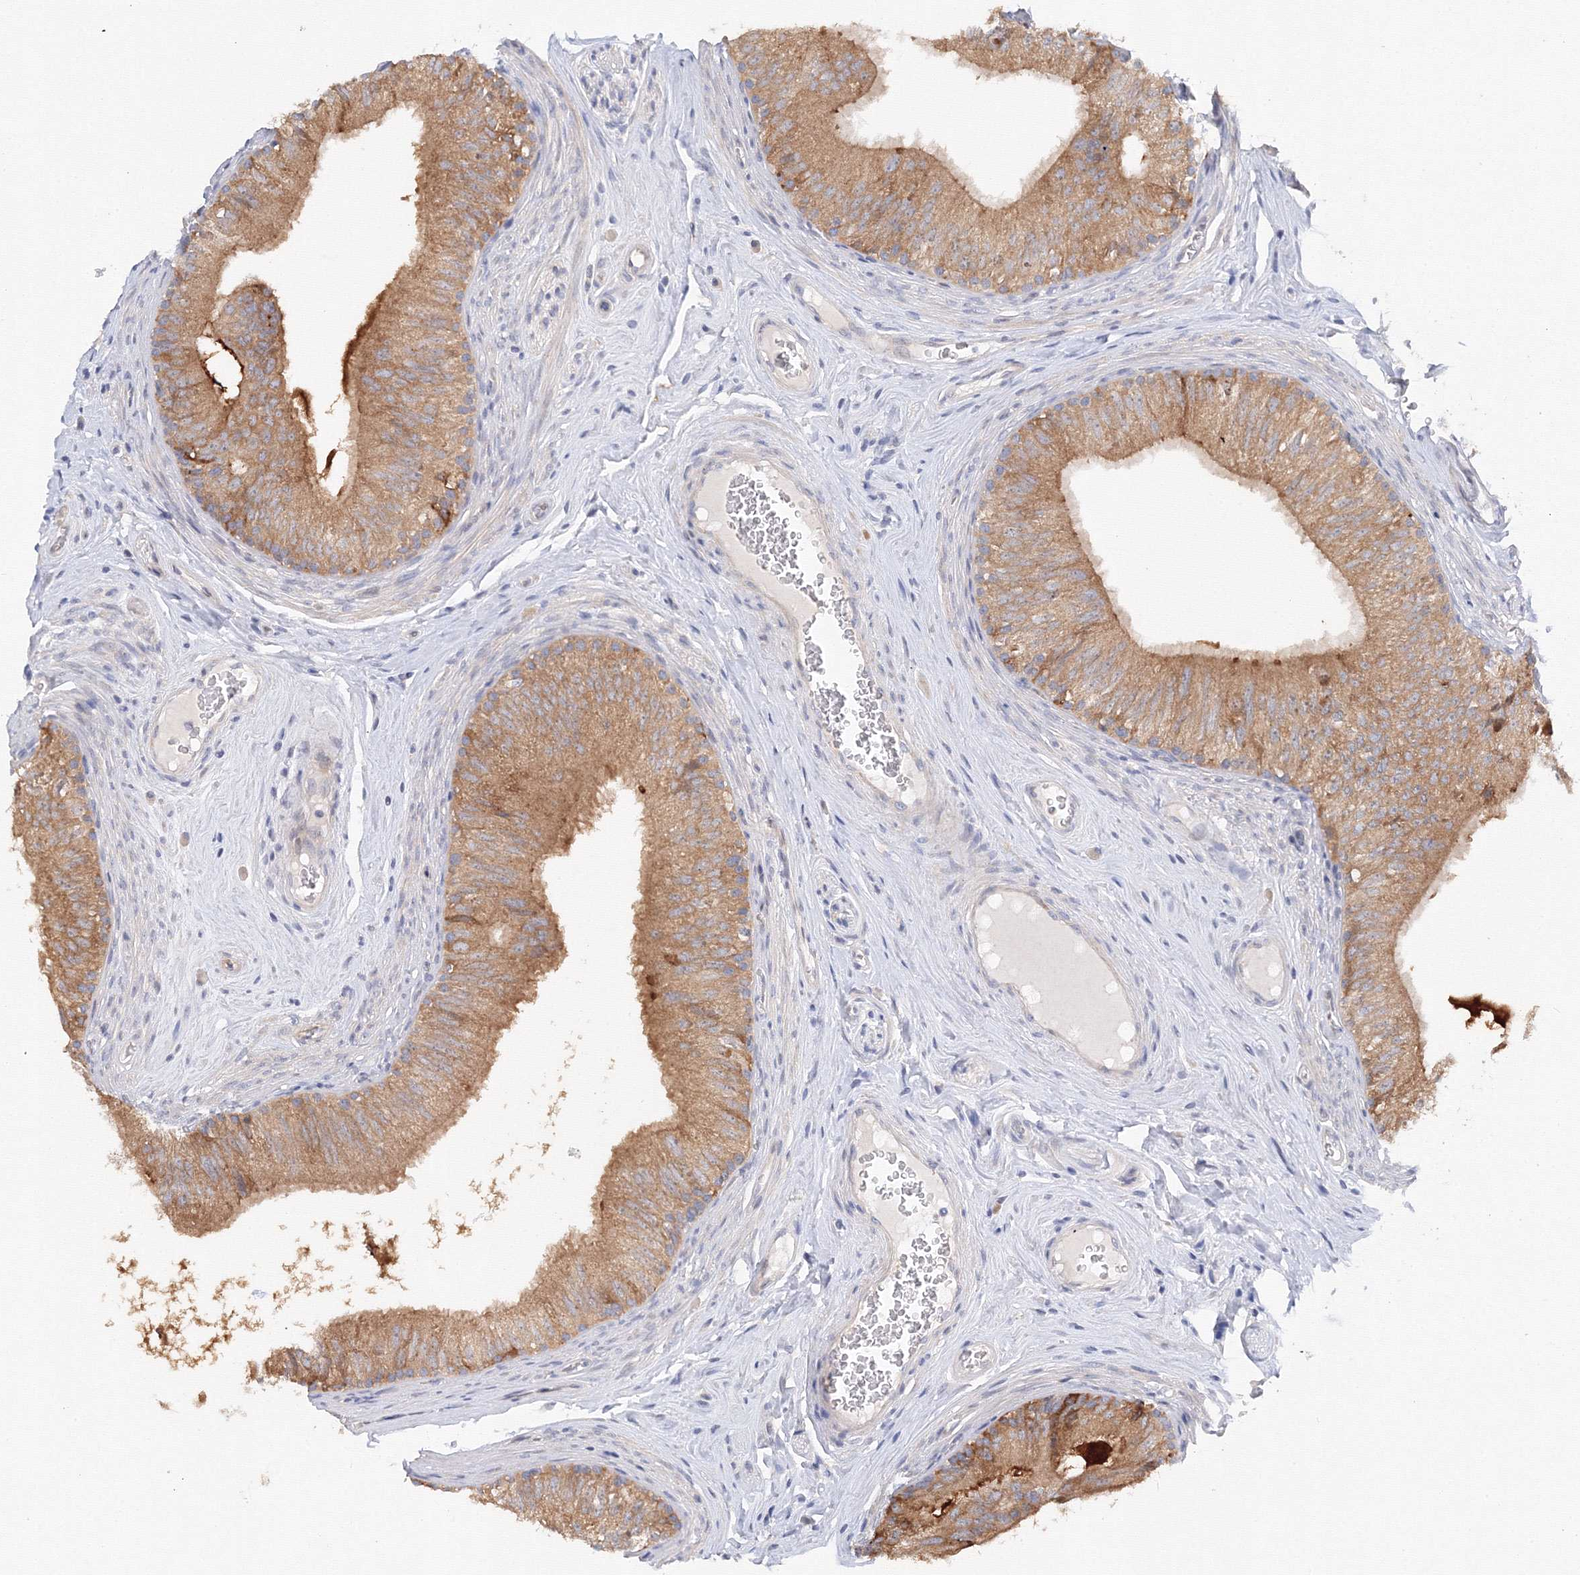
{"staining": {"intensity": "moderate", "quantity": "25%-75%", "location": "cytoplasmic/membranous"}, "tissue": "epididymis", "cell_type": "Glandular cells", "image_type": "normal", "snomed": [{"axis": "morphology", "description": "Normal tissue, NOS"}, {"axis": "topography", "description": "Epididymis"}], "caption": "Immunohistochemistry (IHC) image of normal epididymis stained for a protein (brown), which displays medium levels of moderate cytoplasmic/membranous positivity in approximately 25%-75% of glandular cells.", "gene": "DIS3L2", "patient": {"sex": "male", "age": 46}}